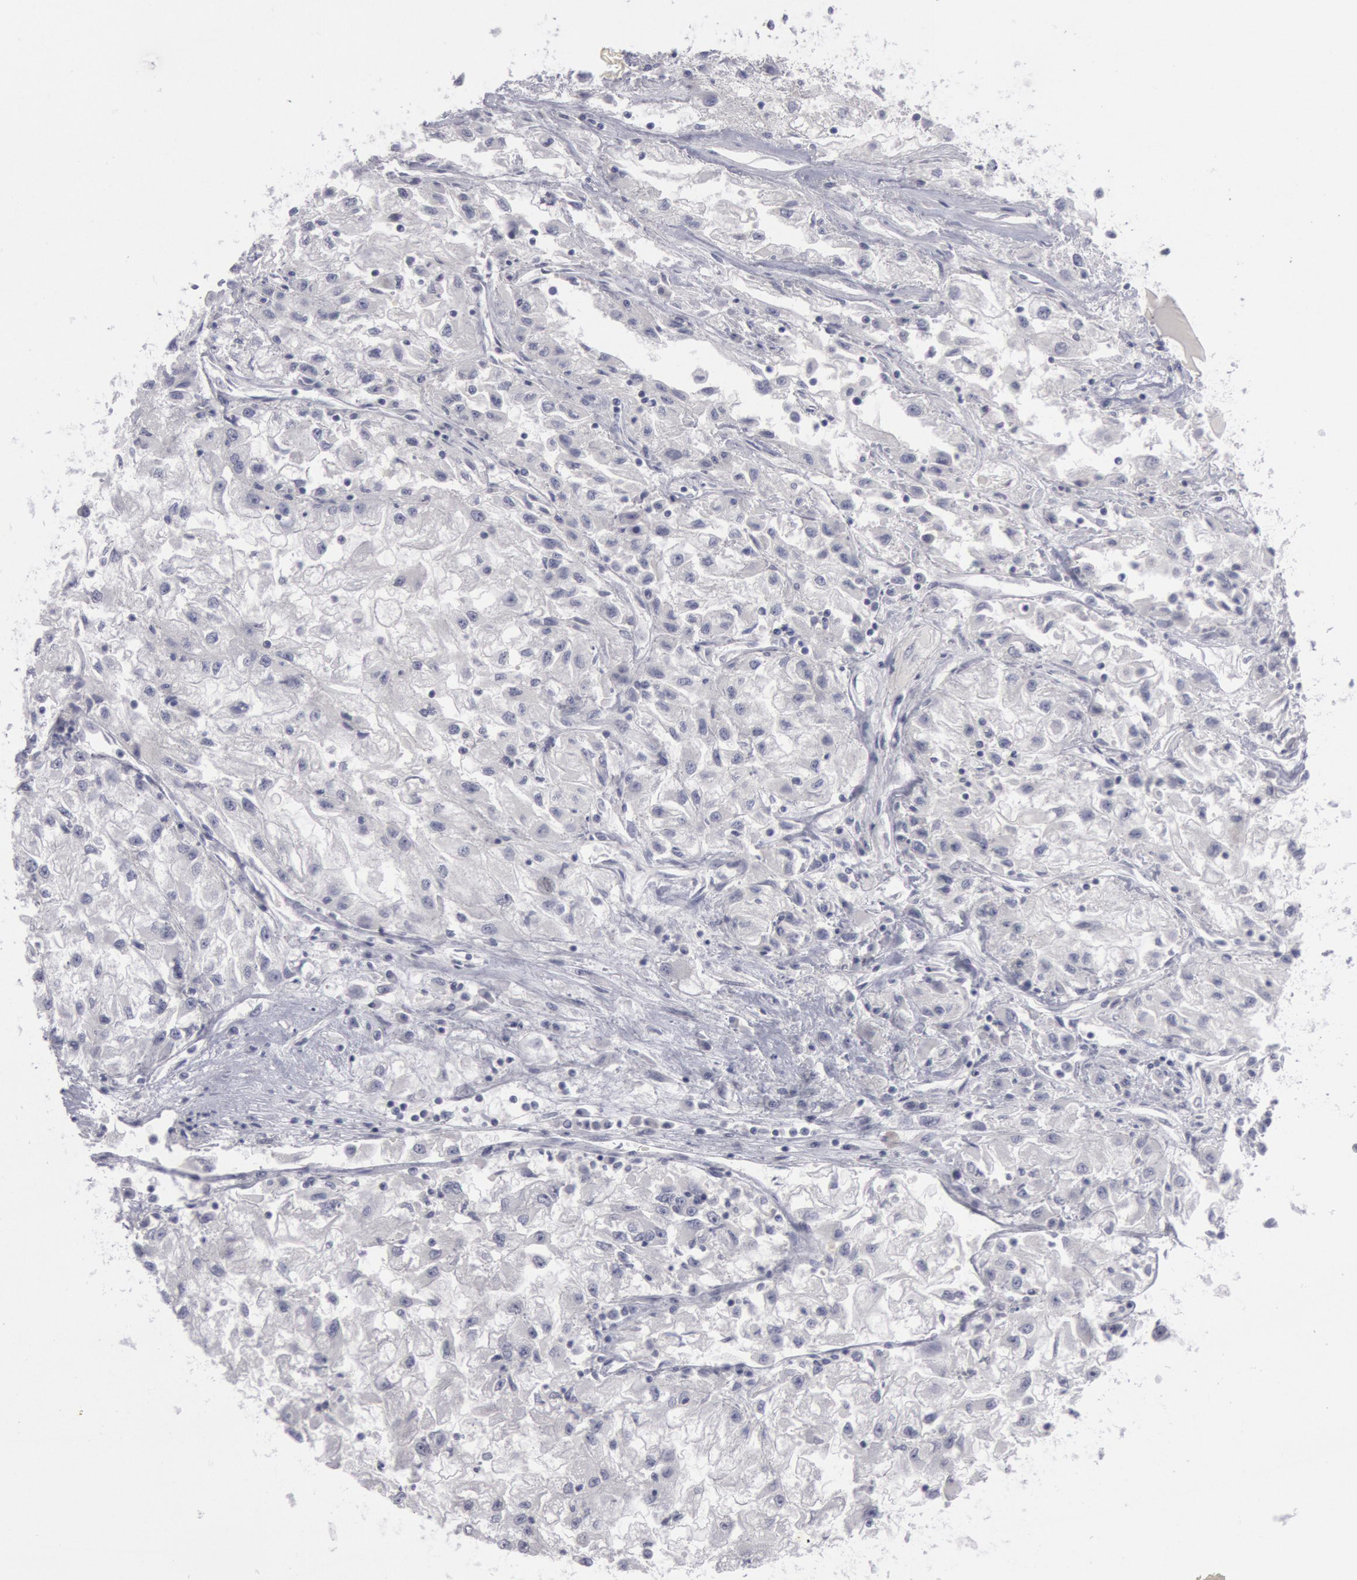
{"staining": {"intensity": "negative", "quantity": "none", "location": "none"}, "tissue": "renal cancer", "cell_type": "Tumor cells", "image_type": "cancer", "snomed": [{"axis": "morphology", "description": "Adenocarcinoma, NOS"}, {"axis": "topography", "description": "Kidney"}], "caption": "There is no significant staining in tumor cells of adenocarcinoma (renal). Nuclei are stained in blue.", "gene": "KRT16", "patient": {"sex": "male", "age": 59}}